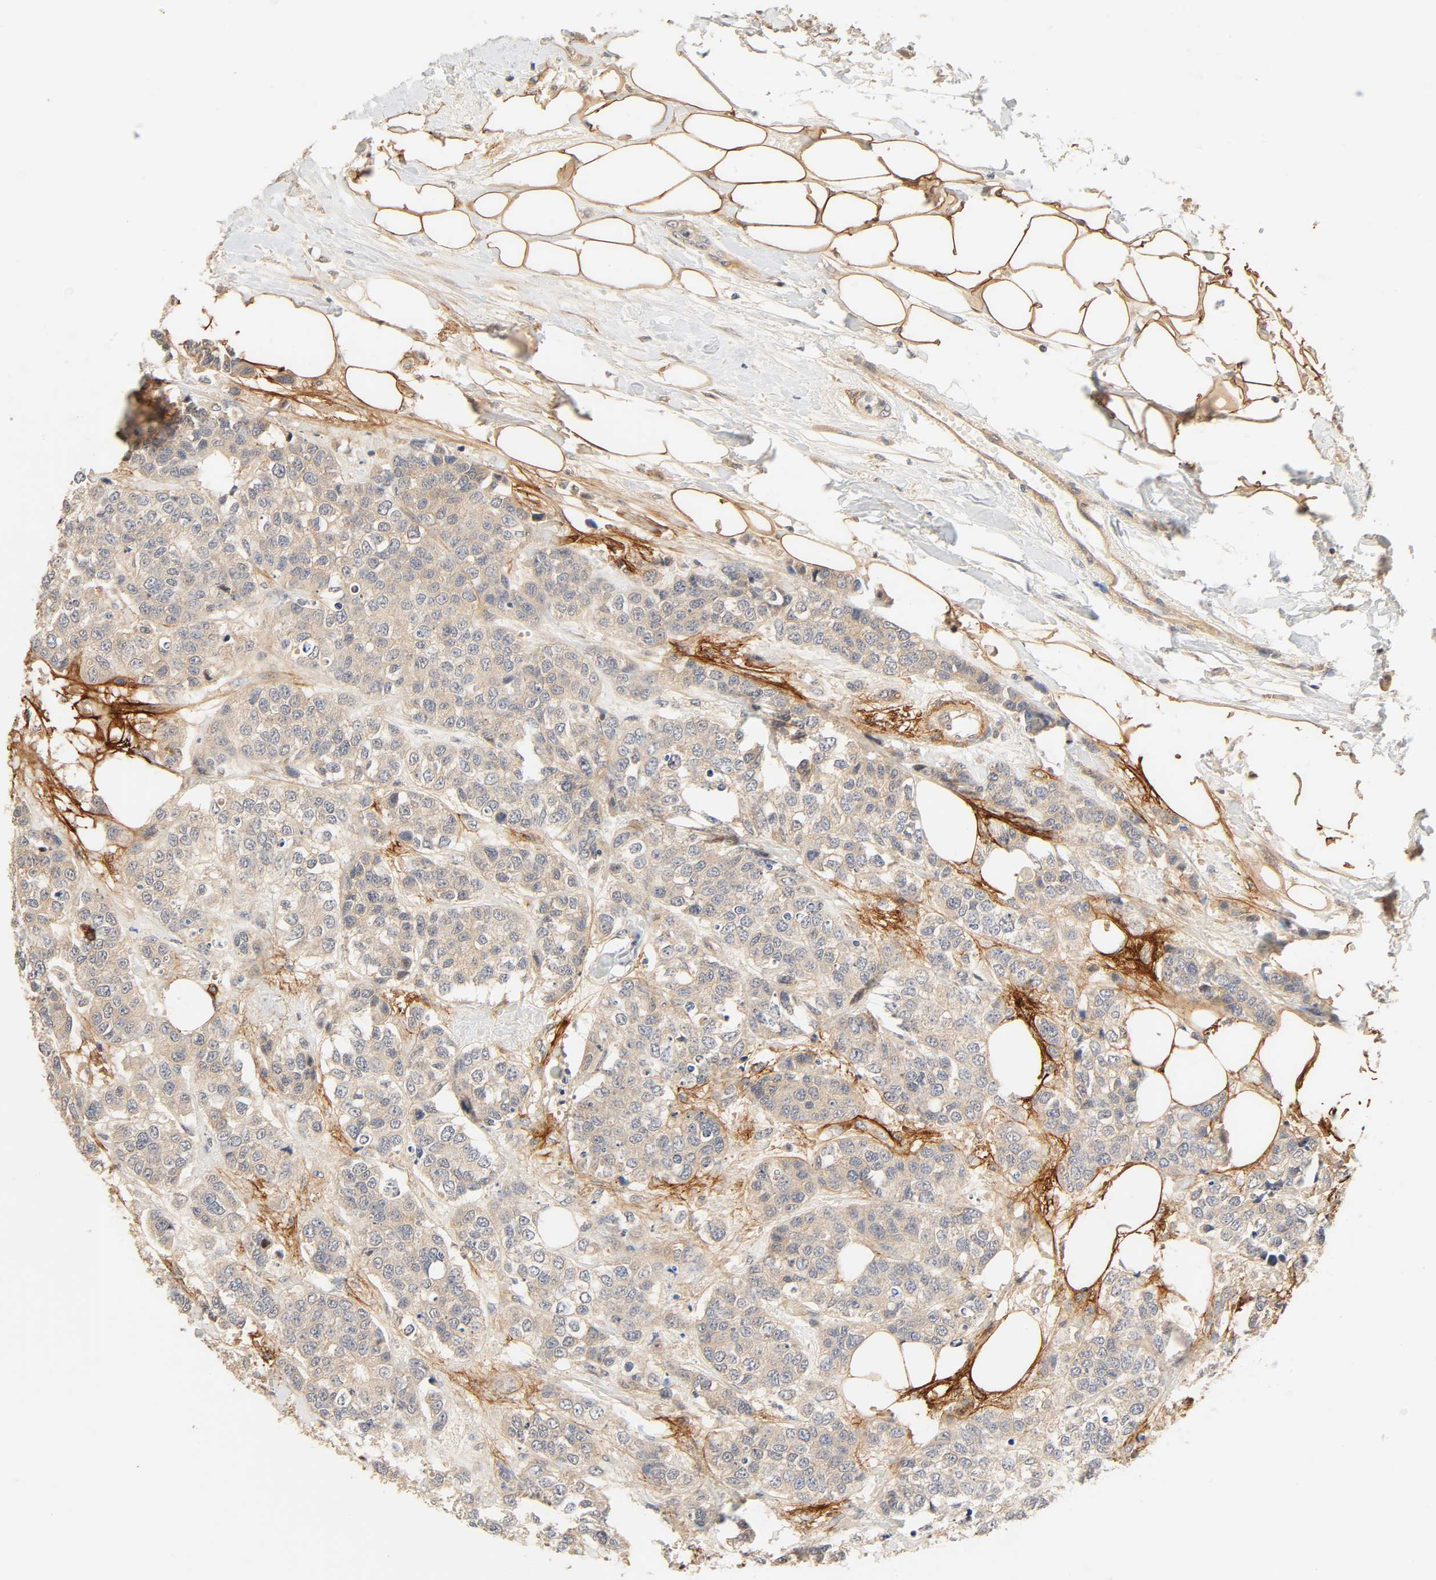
{"staining": {"intensity": "weak", "quantity": ">75%", "location": "cytoplasmic/membranous"}, "tissue": "breast cancer", "cell_type": "Tumor cells", "image_type": "cancer", "snomed": [{"axis": "morphology", "description": "Duct carcinoma"}, {"axis": "topography", "description": "Breast"}], "caption": "Breast cancer (intraductal carcinoma) was stained to show a protein in brown. There is low levels of weak cytoplasmic/membranous positivity in about >75% of tumor cells.", "gene": "CACNA1G", "patient": {"sex": "female", "age": 51}}